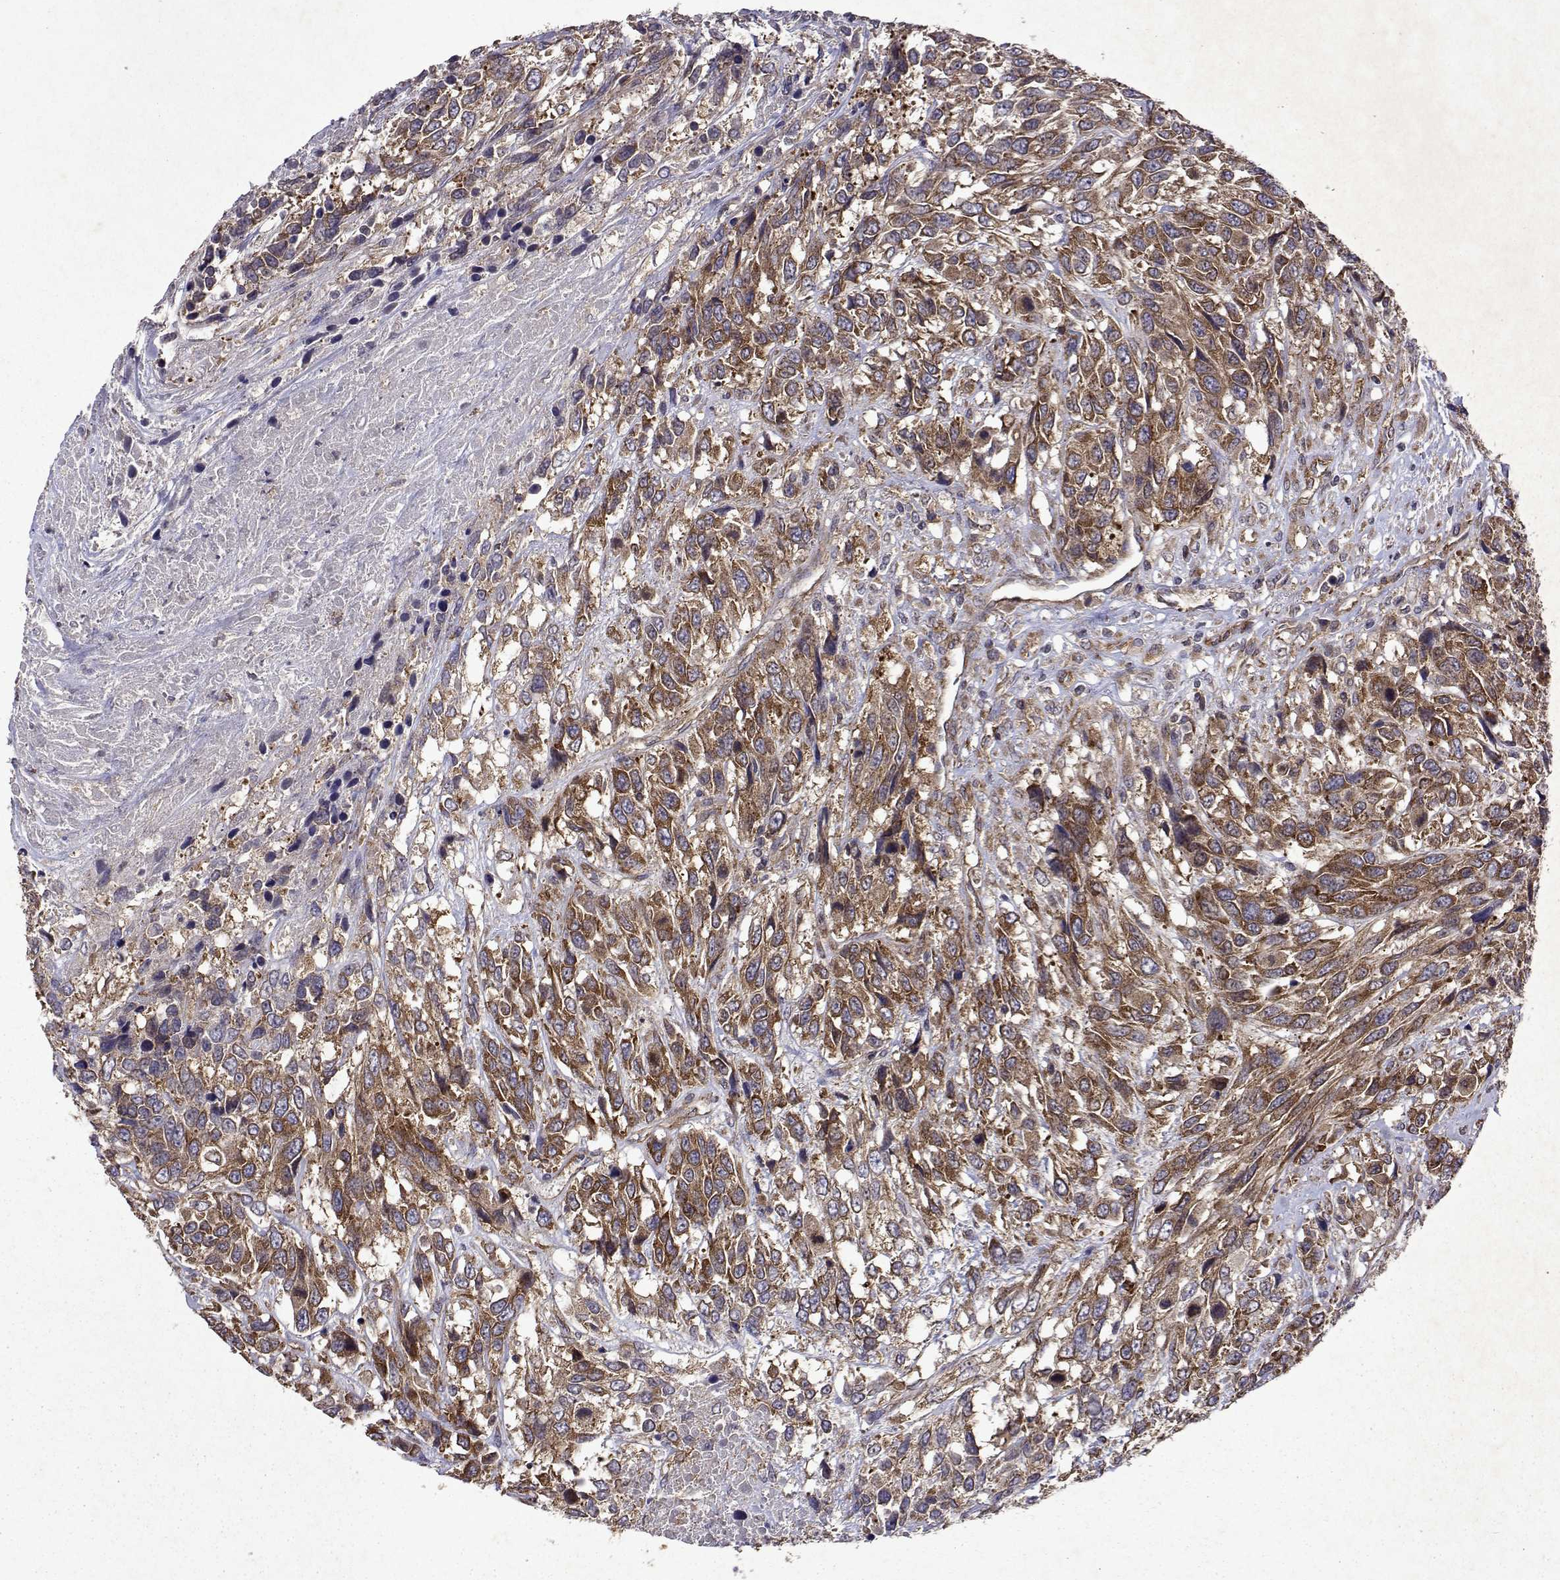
{"staining": {"intensity": "moderate", "quantity": ">75%", "location": "cytoplasmic/membranous"}, "tissue": "urothelial cancer", "cell_type": "Tumor cells", "image_type": "cancer", "snomed": [{"axis": "morphology", "description": "Urothelial carcinoma, High grade"}, {"axis": "topography", "description": "Urinary bladder"}], "caption": "Immunohistochemistry (IHC) micrograph of neoplastic tissue: urothelial cancer stained using immunohistochemistry reveals medium levels of moderate protein expression localized specifically in the cytoplasmic/membranous of tumor cells, appearing as a cytoplasmic/membranous brown color.", "gene": "TARBP2", "patient": {"sex": "female", "age": 70}}